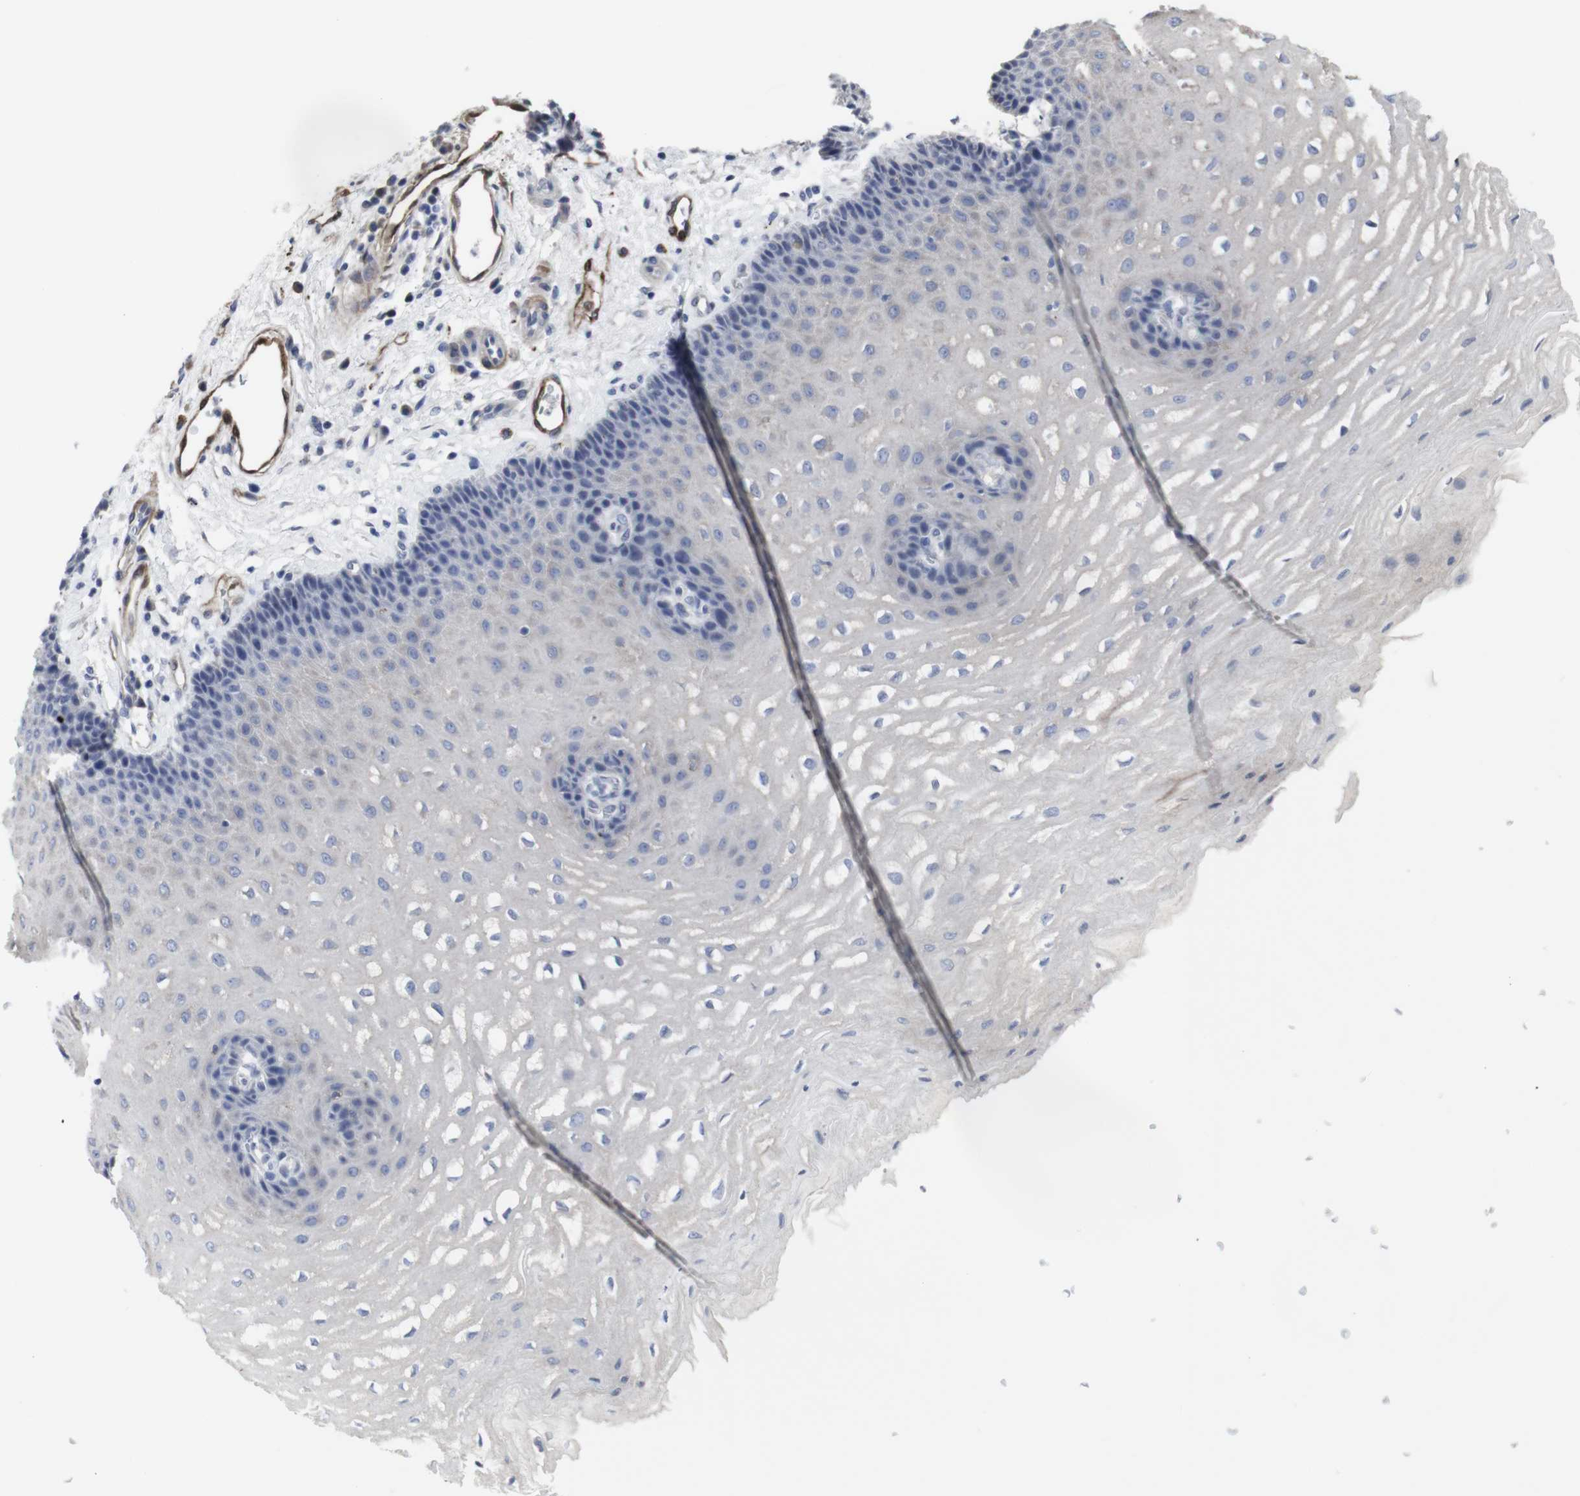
{"staining": {"intensity": "negative", "quantity": "none", "location": "none"}, "tissue": "esophagus", "cell_type": "Squamous epithelial cells", "image_type": "normal", "snomed": [{"axis": "morphology", "description": "Normal tissue, NOS"}, {"axis": "topography", "description": "Esophagus"}], "caption": "Immunohistochemical staining of benign esophagus exhibits no significant positivity in squamous epithelial cells.", "gene": "SNCG", "patient": {"sex": "male", "age": 54}}